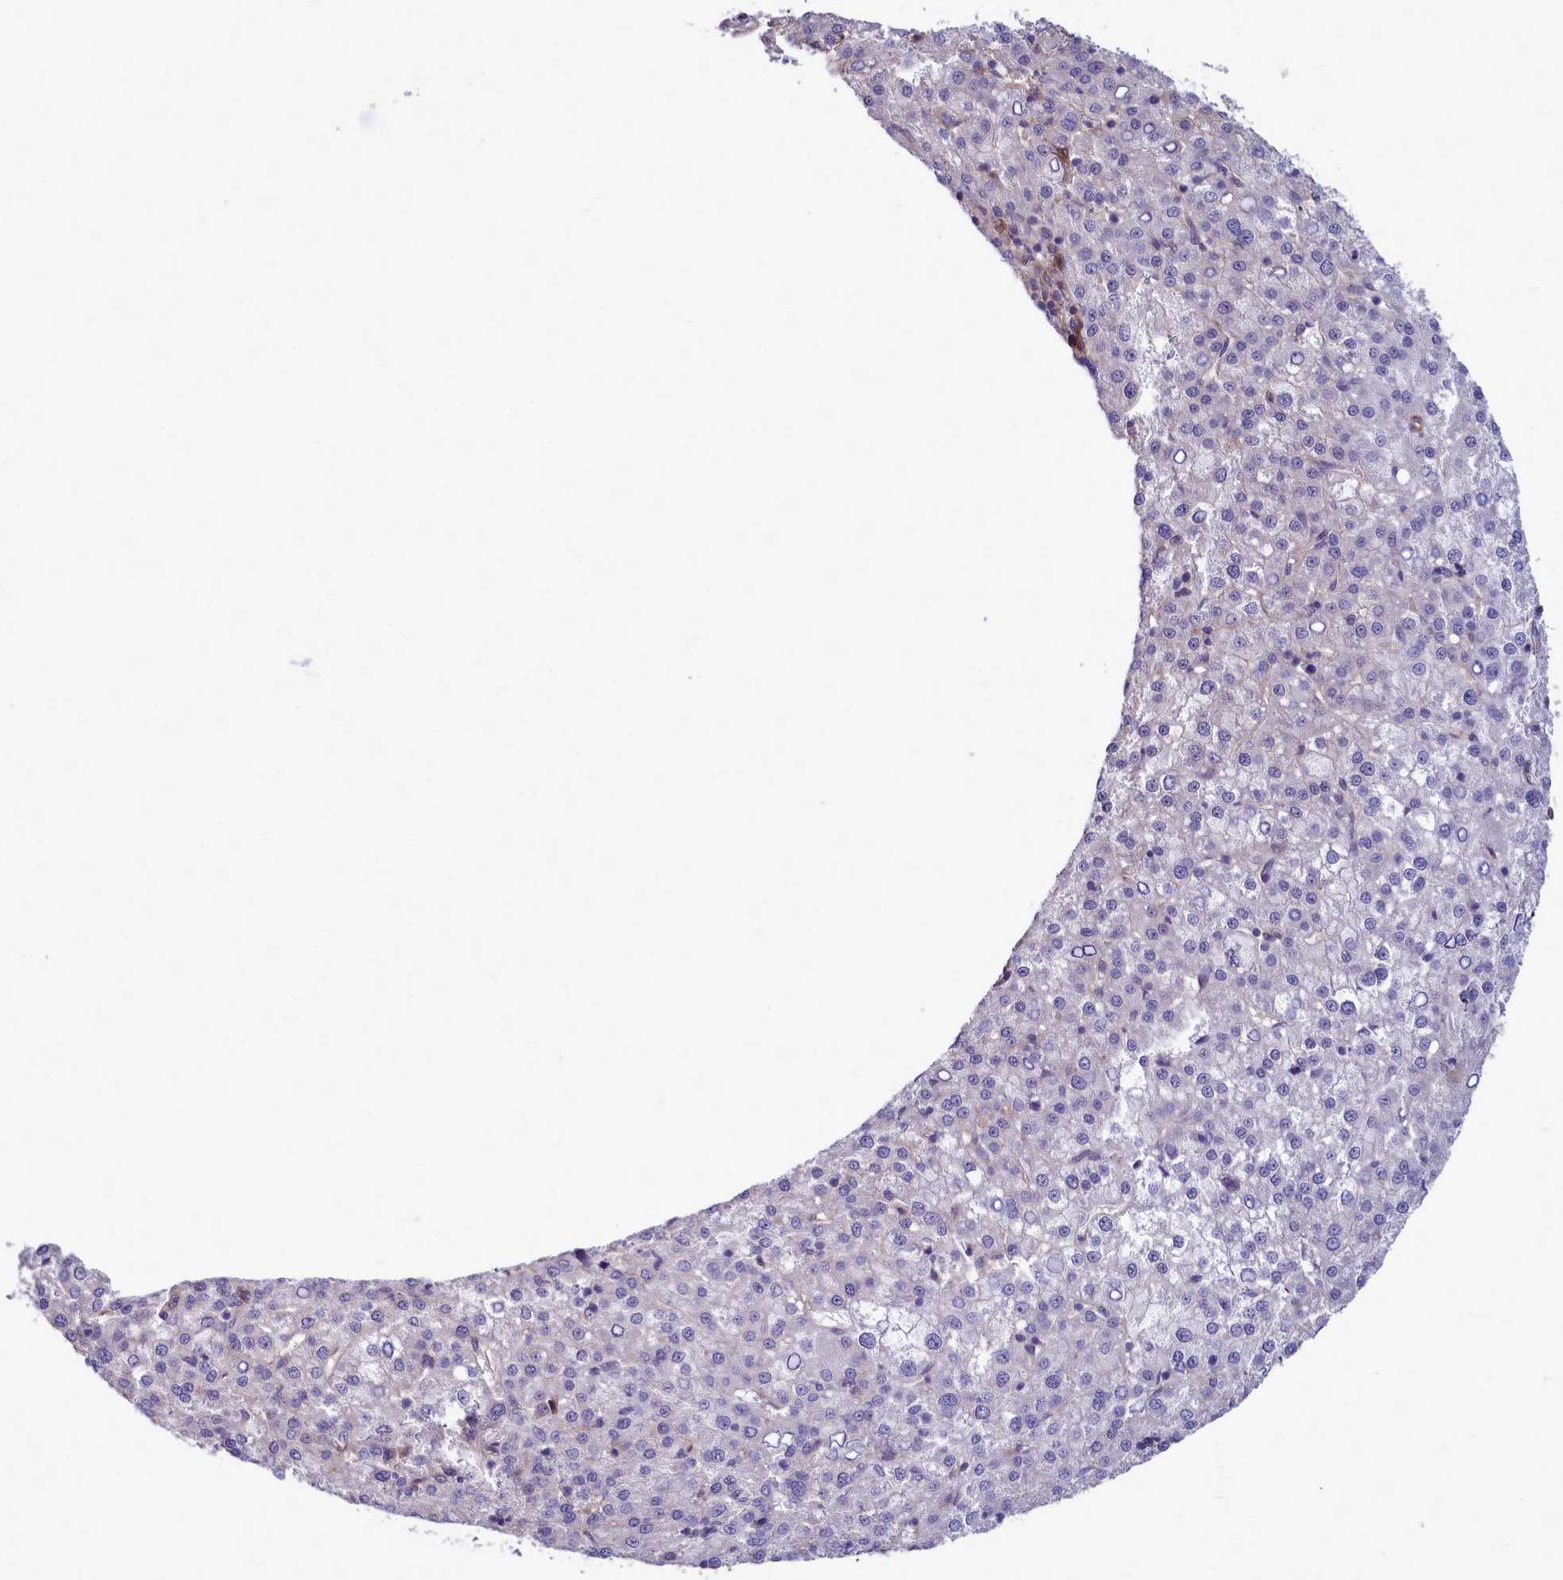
{"staining": {"intensity": "negative", "quantity": "none", "location": "none"}, "tissue": "liver cancer", "cell_type": "Tumor cells", "image_type": "cancer", "snomed": [{"axis": "morphology", "description": "Carcinoma, Hepatocellular, NOS"}, {"axis": "topography", "description": "Liver"}], "caption": "An IHC micrograph of hepatocellular carcinoma (liver) is shown. There is no staining in tumor cells of hepatocellular carcinoma (liver).", "gene": "TTC5", "patient": {"sex": "female", "age": 58}}